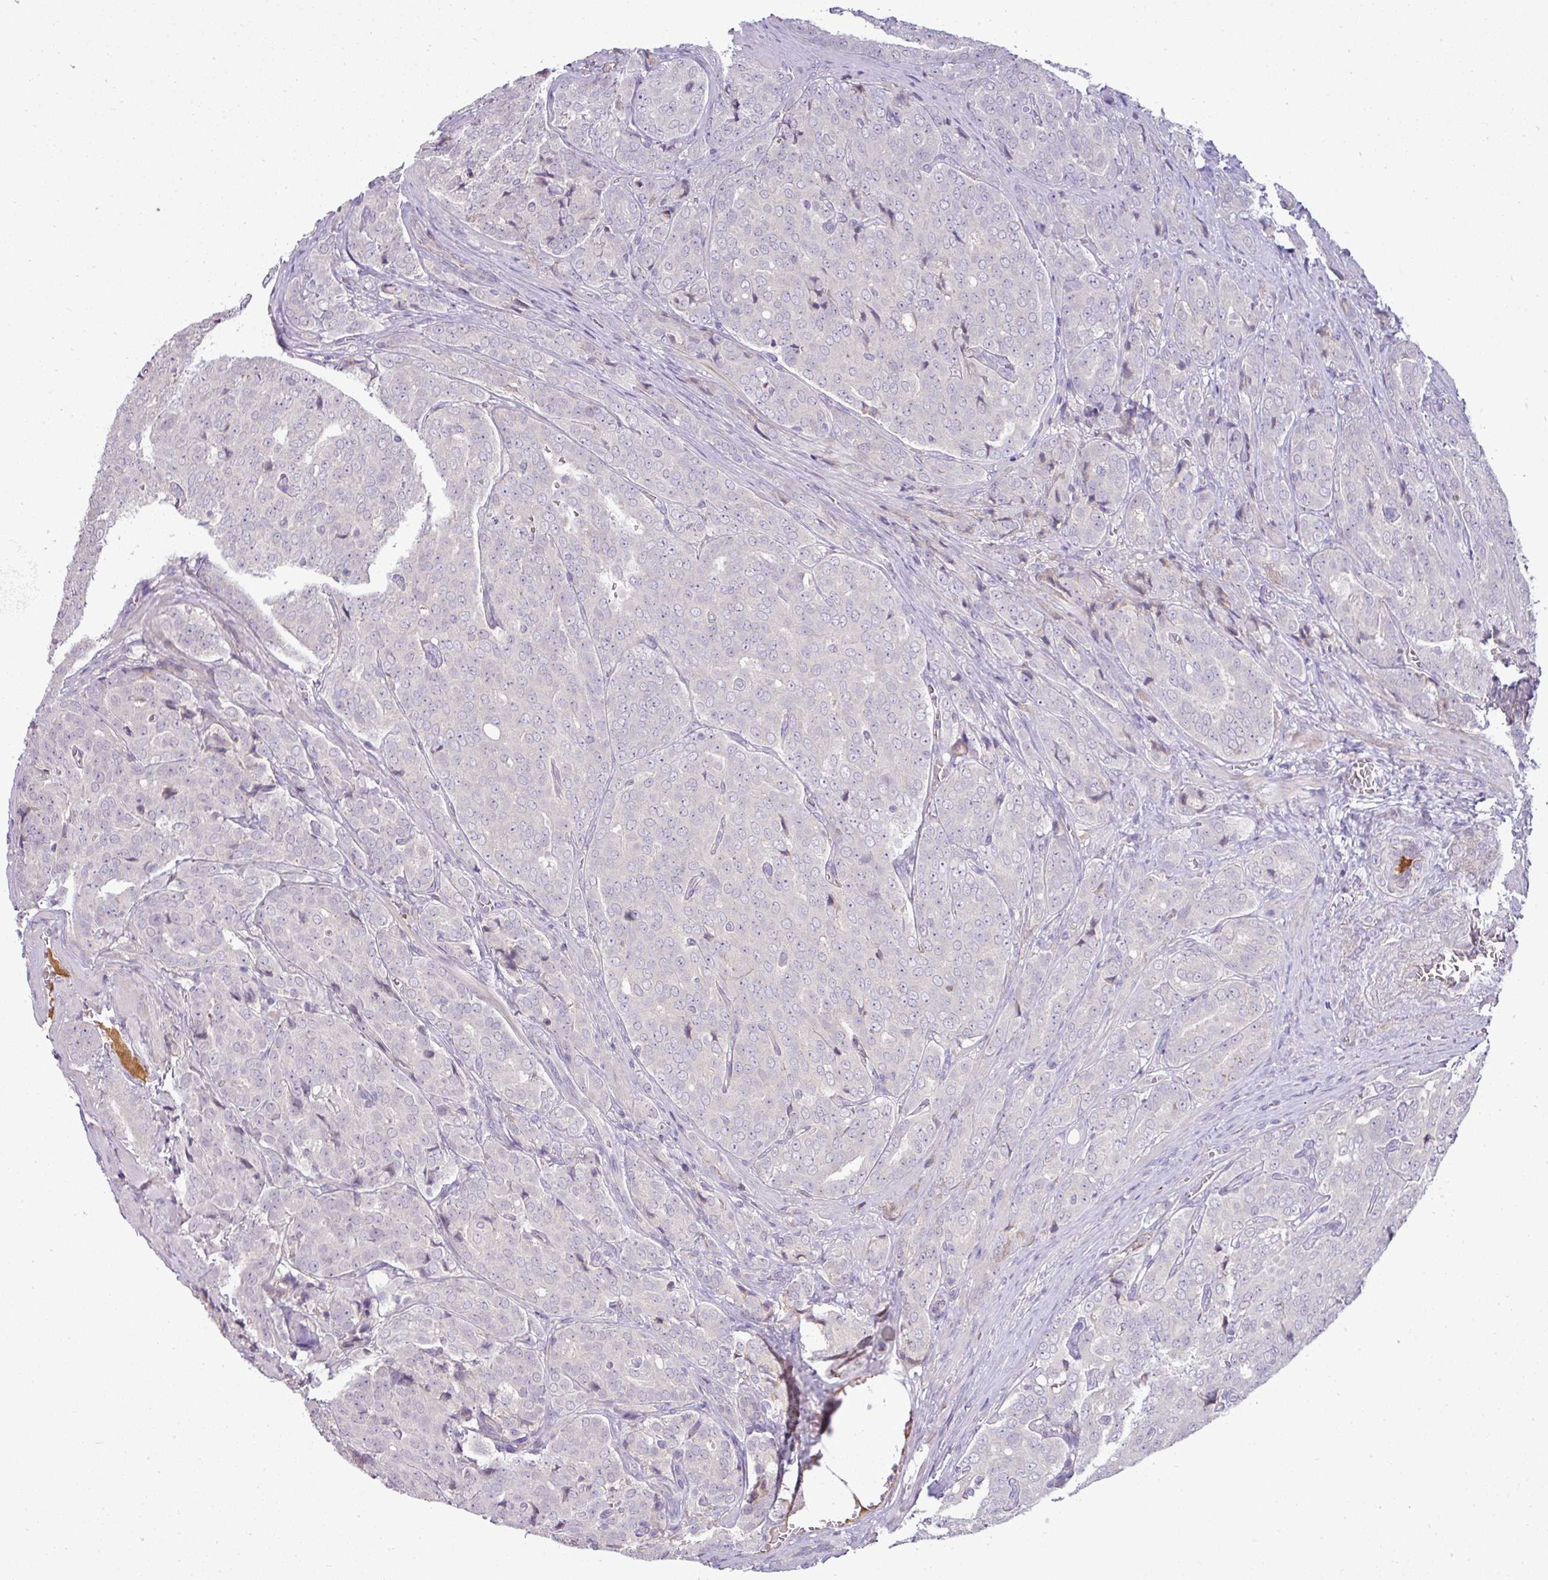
{"staining": {"intensity": "negative", "quantity": "none", "location": "none"}, "tissue": "prostate cancer", "cell_type": "Tumor cells", "image_type": "cancer", "snomed": [{"axis": "morphology", "description": "Adenocarcinoma, High grade"}, {"axis": "topography", "description": "Prostate"}], "caption": "Immunohistochemistry (IHC) histopathology image of human prostate cancer stained for a protein (brown), which exhibits no expression in tumor cells.", "gene": "APOM", "patient": {"sex": "male", "age": 68}}